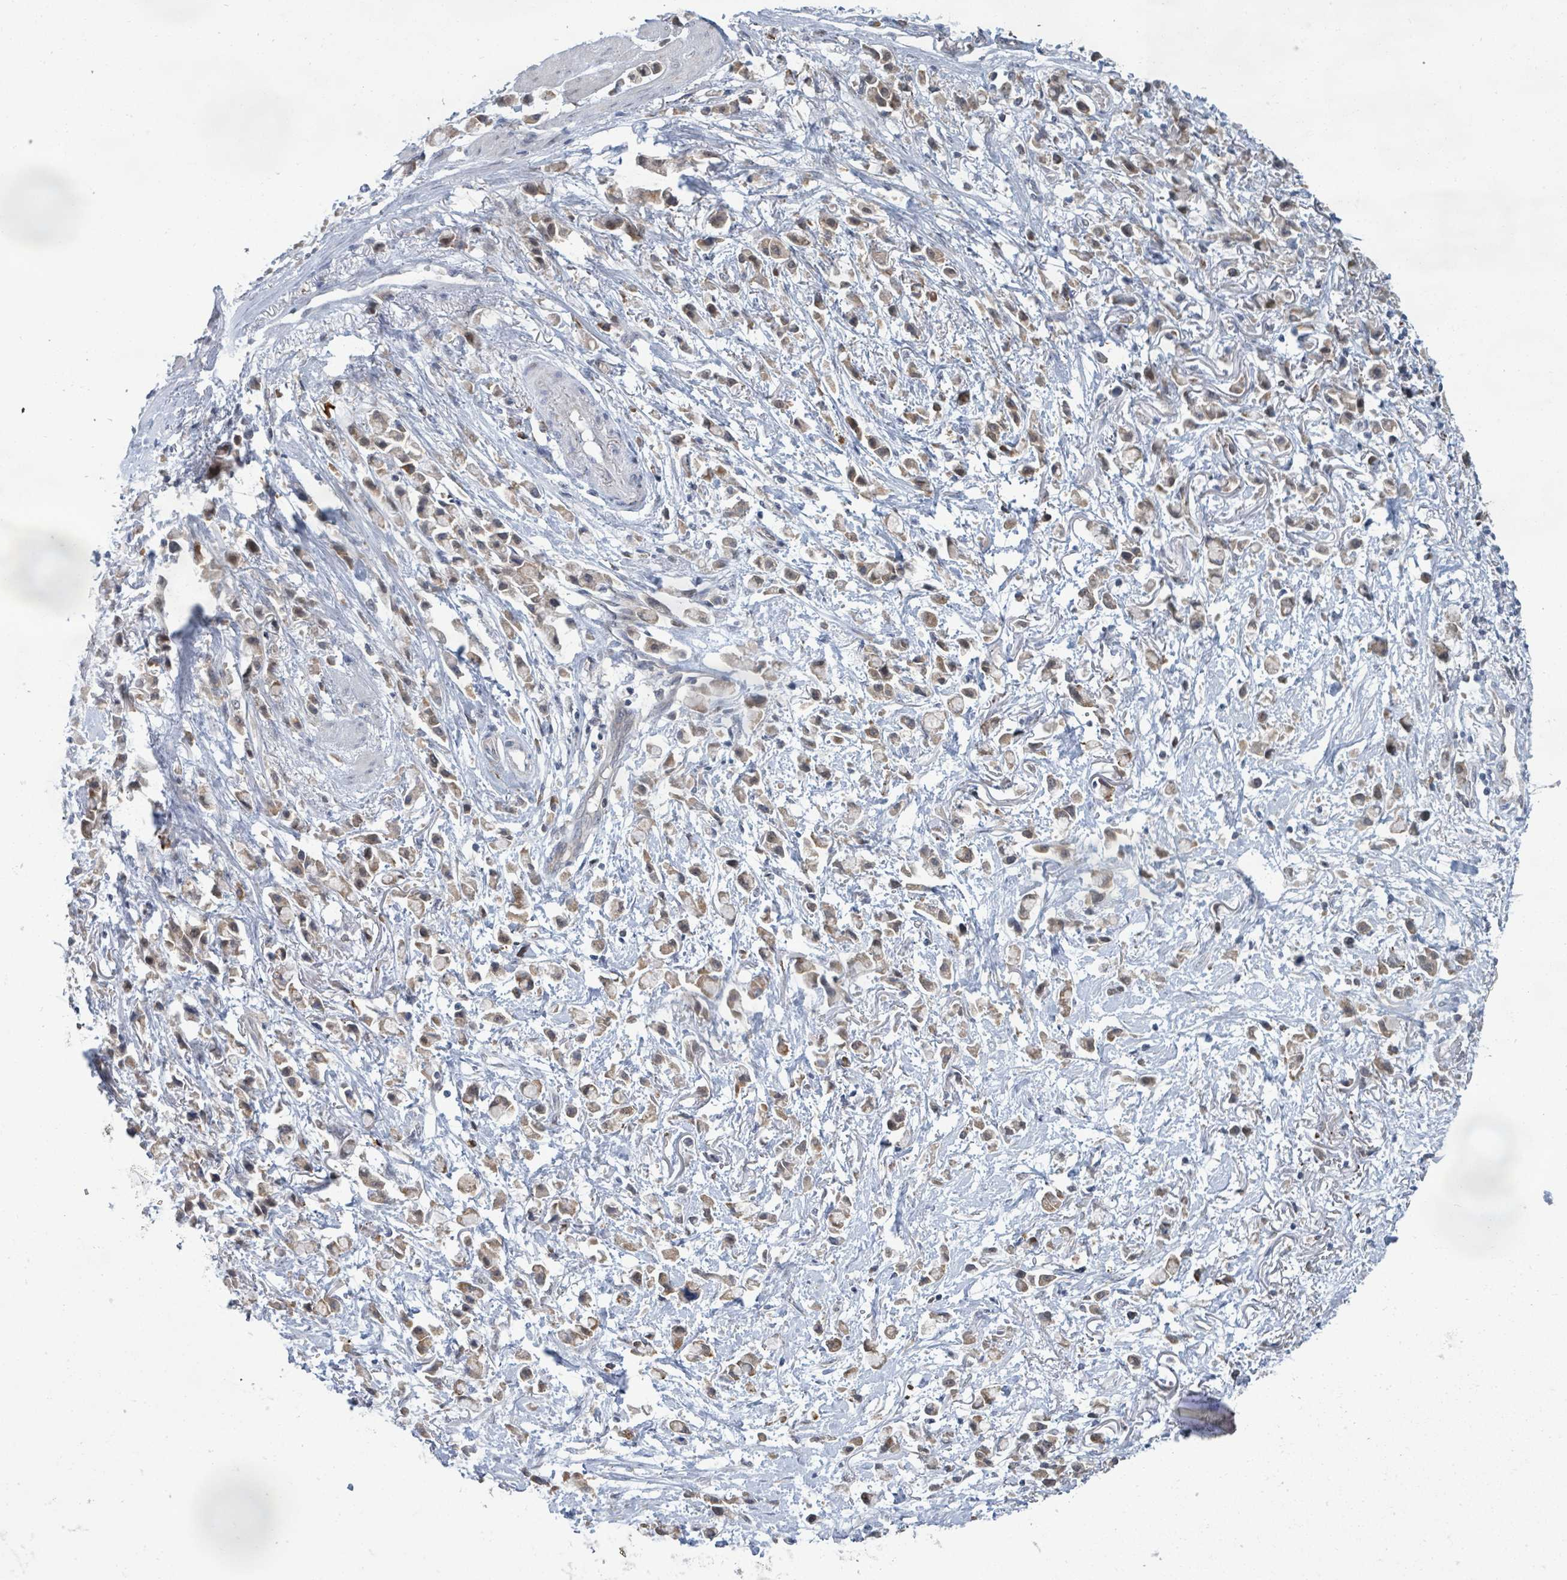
{"staining": {"intensity": "moderate", "quantity": "25%-75%", "location": "cytoplasmic/membranous,nuclear"}, "tissue": "stomach cancer", "cell_type": "Tumor cells", "image_type": "cancer", "snomed": [{"axis": "morphology", "description": "Adenocarcinoma, NOS"}, {"axis": "topography", "description": "Stomach"}], "caption": "Protein expression analysis of human stomach cancer reveals moderate cytoplasmic/membranous and nuclear staining in about 25%-75% of tumor cells. The staining was performed using DAB, with brown indicating positive protein expression. Nuclei are stained blue with hematoxylin.", "gene": "SHROOM2", "patient": {"sex": "female", "age": 81}}